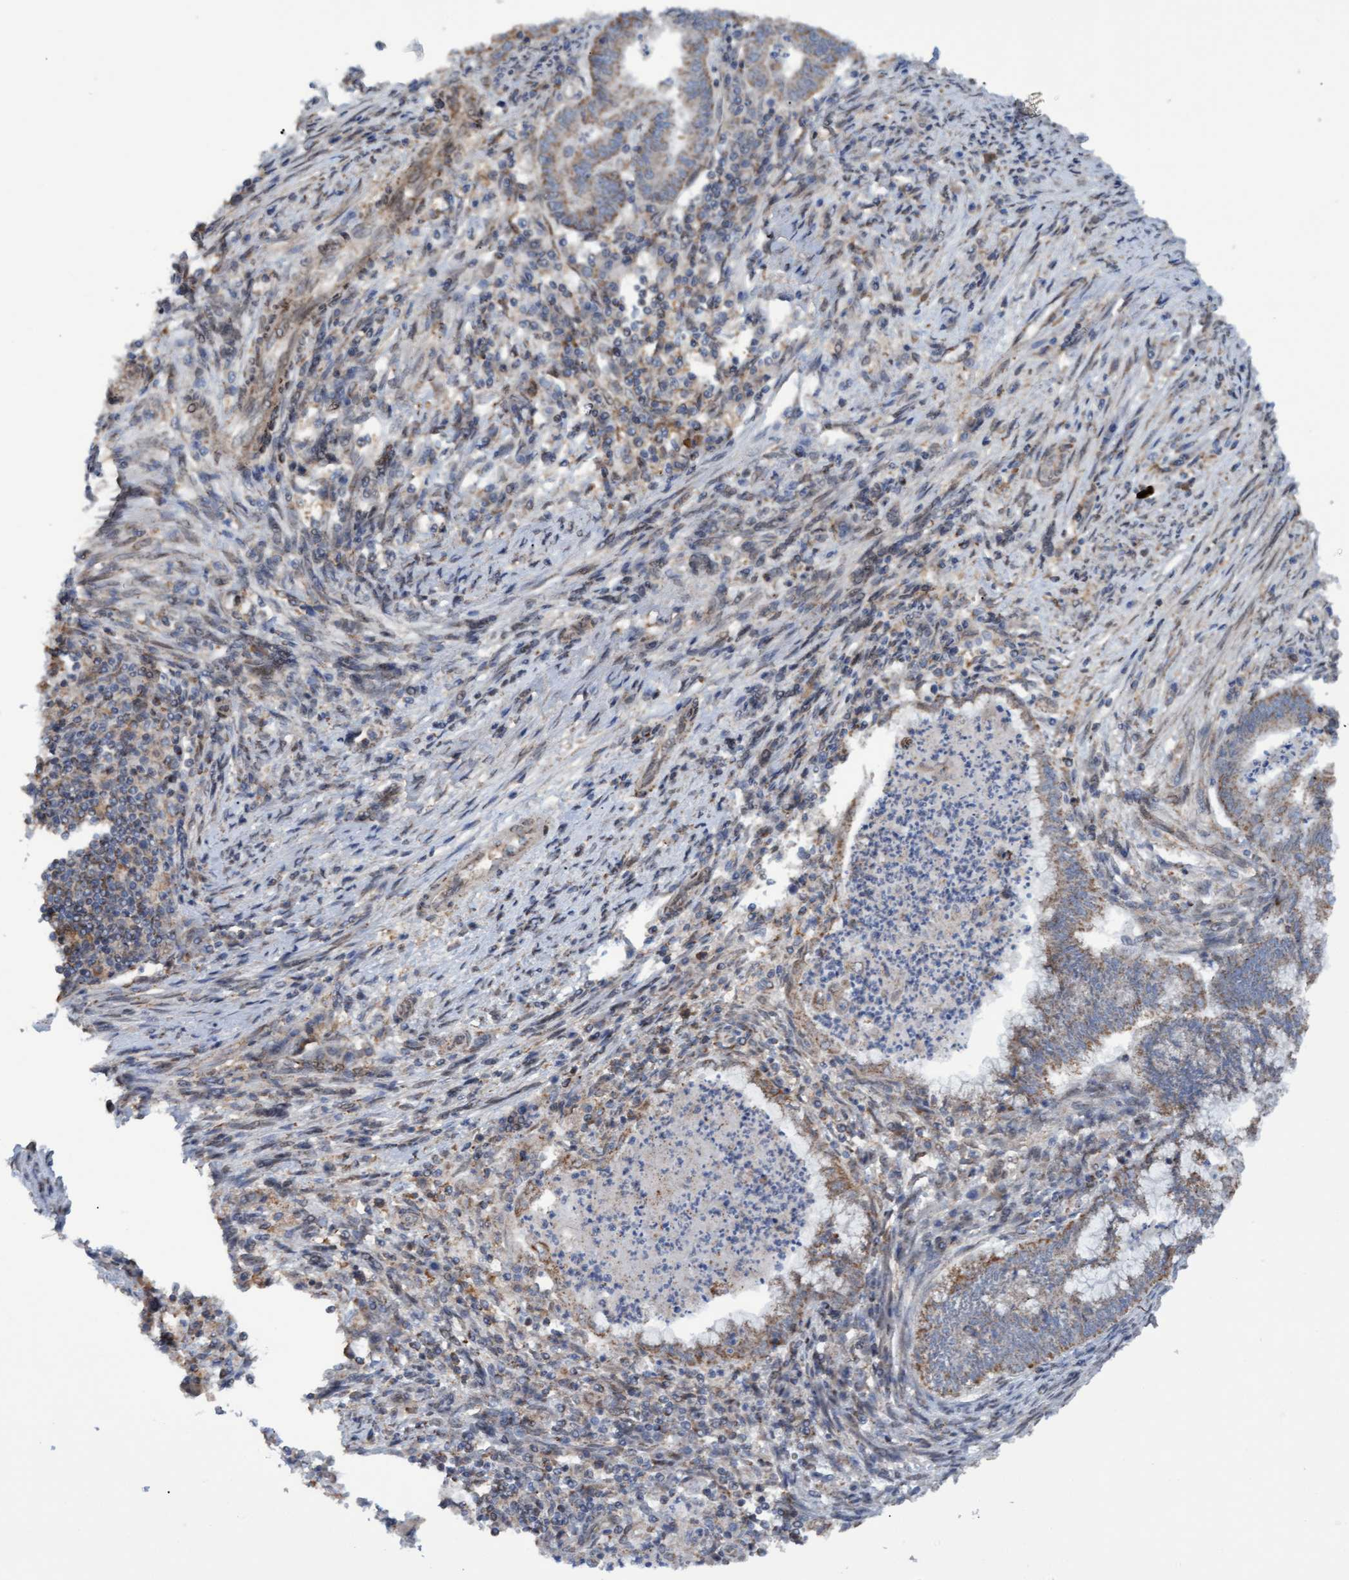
{"staining": {"intensity": "weak", "quantity": ">75%", "location": "cytoplasmic/membranous"}, "tissue": "endometrial cancer", "cell_type": "Tumor cells", "image_type": "cancer", "snomed": [{"axis": "morphology", "description": "Polyp, NOS"}, {"axis": "morphology", "description": "Adenocarcinoma, NOS"}, {"axis": "morphology", "description": "Adenoma, NOS"}, {"axis": "topography", "description": "Endometrium"}], "caption": "Approximately >75% of tumor cells in human polyp (endometrial) display weak cytoplasmic/membranous protein positivity as visualized by brown immunohistochemical staining.", "gene": "MGLL", "patient": {"sex": "female", "age": 79}}